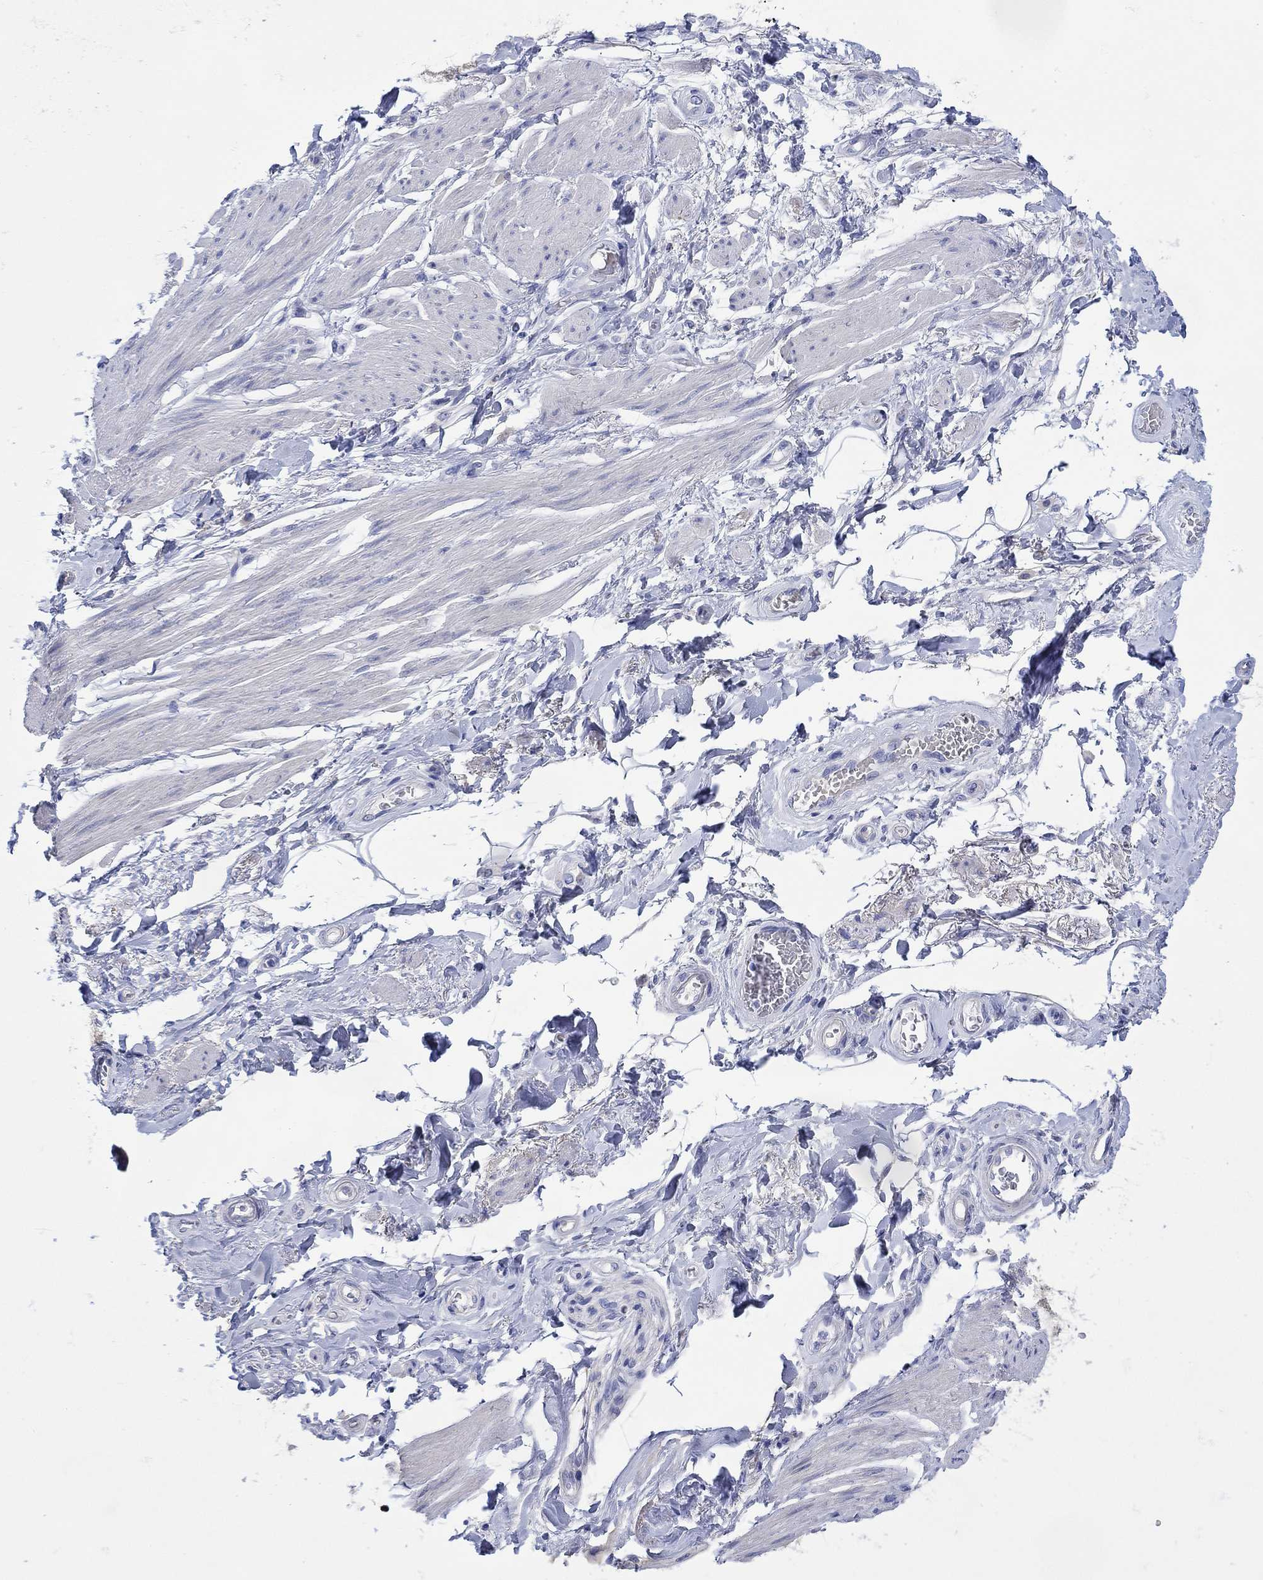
{"staining": {"intensity": "negative", "quantity": "none", "location": "none"}, "tissue": "soft tissue", "cell_type": "Fibroblasts", "image_type": "normal", "snomed": [{"axis": "morphology", "description": "Normal tissue, NOS"}, {"axis": "topography", "description": "Skeletal muscle"}, {"axis": "topography", "description": "Anal"}, {"axis": "topography", "description": "Peripheral nerve tissue"}], "caption": "IHC of benign soft tissue shows no staining in fibroblasts.", "gene": "ANKMY1", "patient": {"sex": "male", "age": 53}}